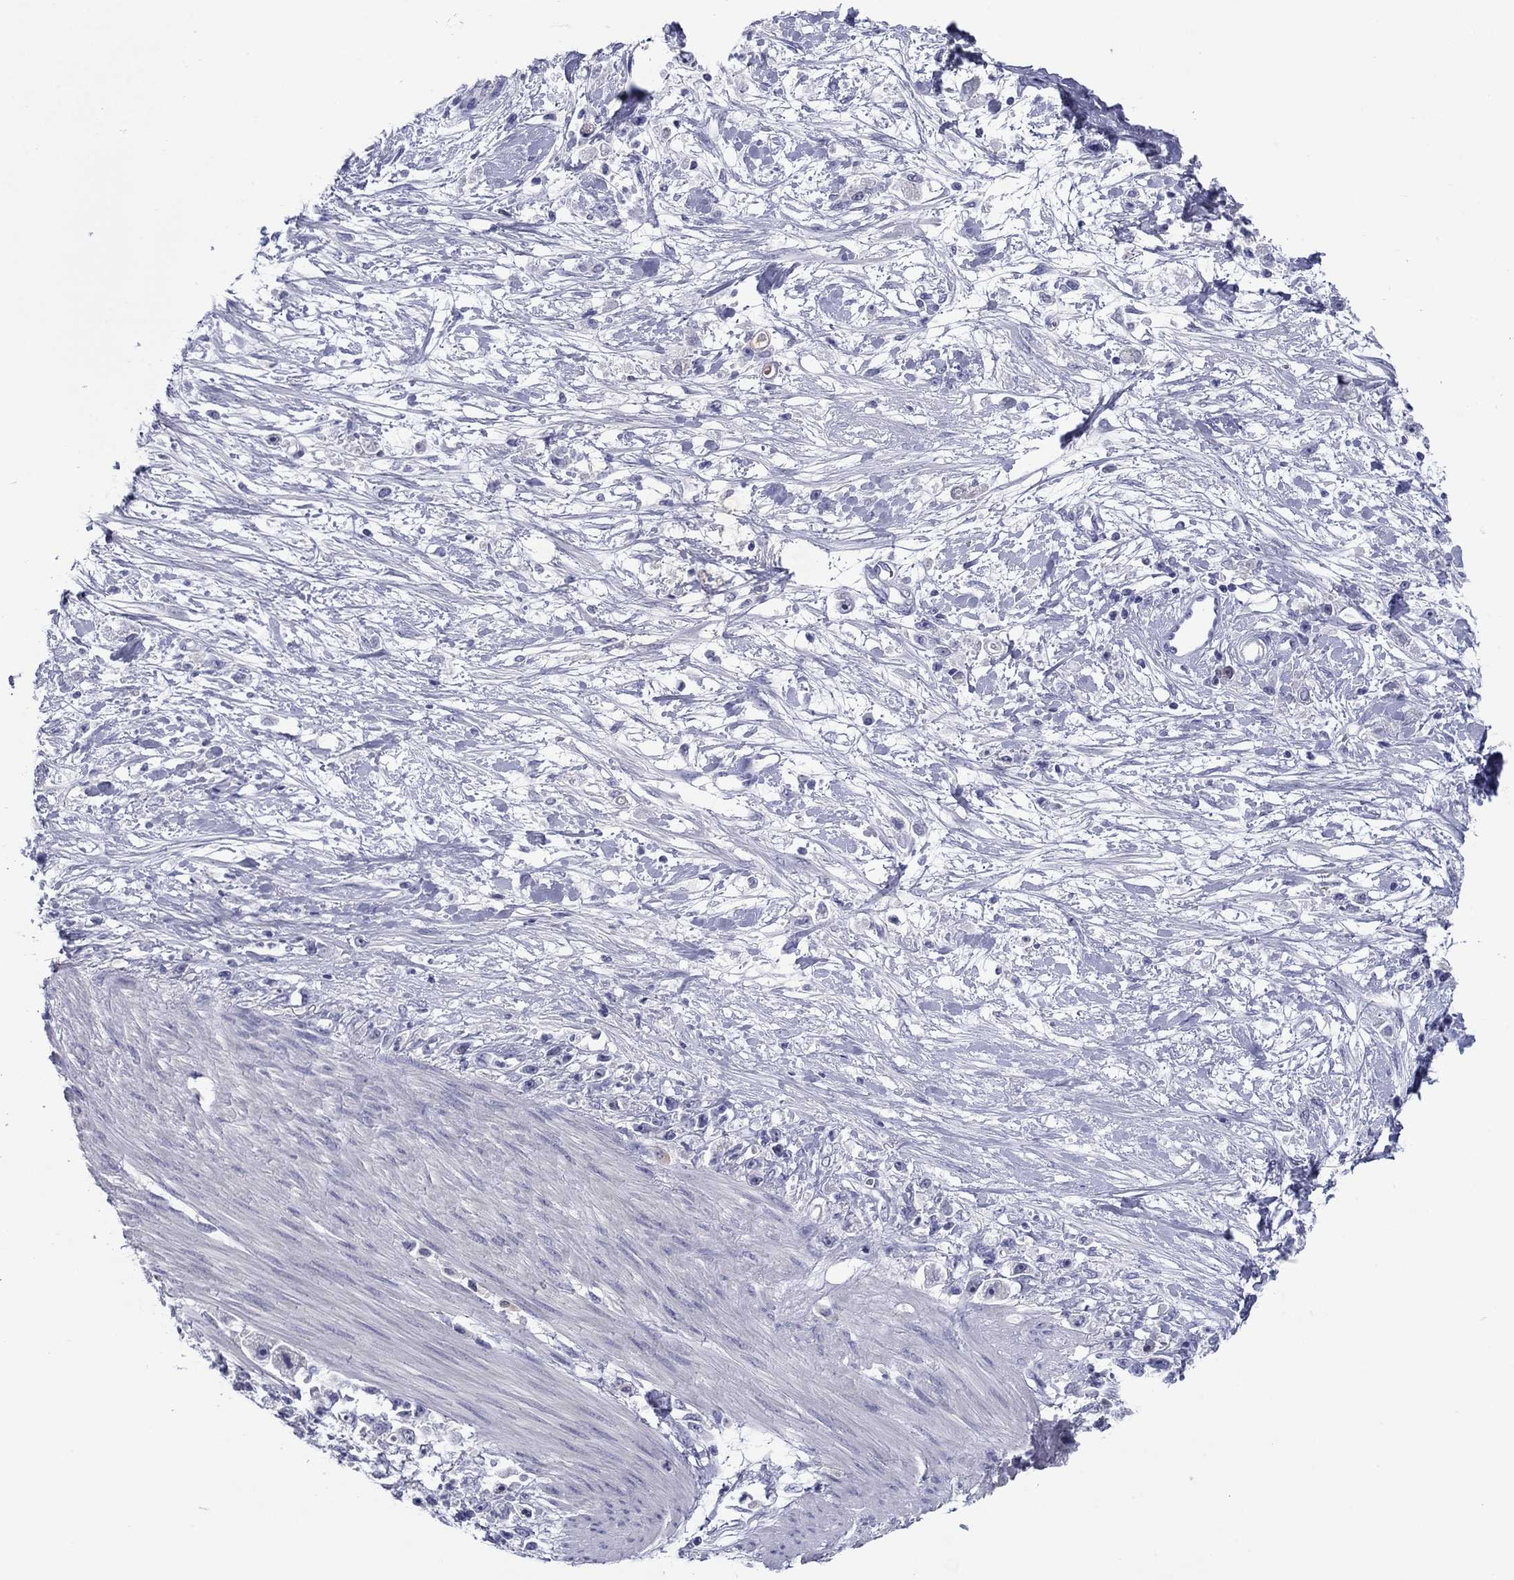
{"staining": {"intensity": "negative", "quantity": "none", "location": "none"}, "tissue": "stomach cancer", "cell_type": "Tumor cells", "image_type": "cancer", "snomed": [{"axis": "morphology", "description": "Adenocarcinoma, NOS"}, {"axis": "topography", "description": "Stomach"}], "caption": "A photomicrograph of stomach adenocarcinoma stained for a protein exhibits no brown staining in tumor cells. (DAB immunohistochemistry (IHC) visualized using brightfield microscopy, high magnification).", "gene": "TCFL5", "patient": {"sex": "female", "age": 59}}